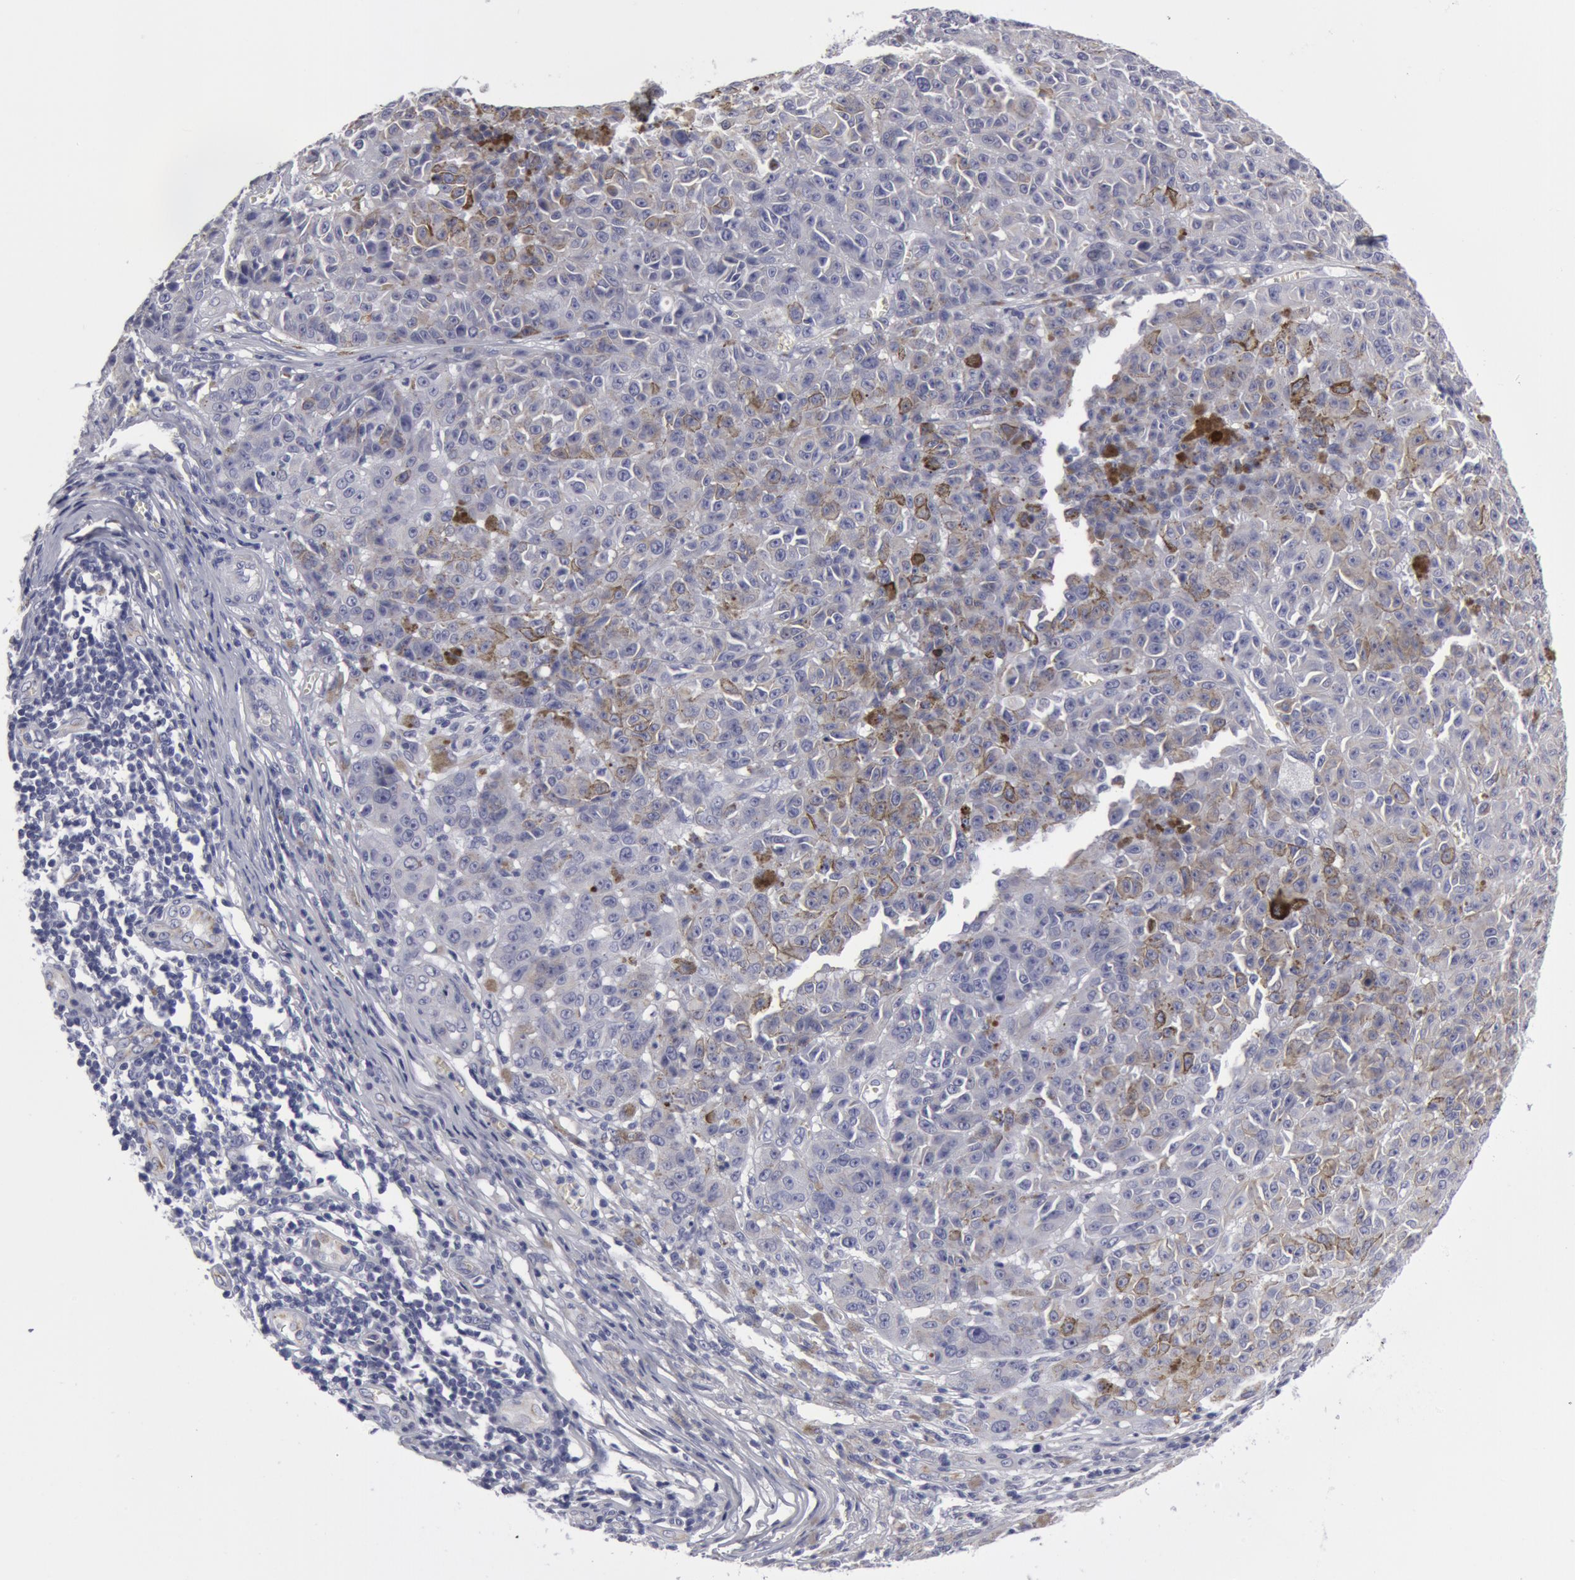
{"staining": {"intensity": "negative", "quantity": "none", "location": "none"}, "tissue": "melanoma", "cell_type": "Tumor cells", "image_type": "cancer", "snomed": [{"axis": "morphology", "description": "Malignant melanoma, NOS"}, {"axis": "topography", "description": "Skin"}], "caption": "Tumor cells are negative for protein expression in human melanoma.", "gene": "SMC1B", "patient": {"sex": "male", "age": 64}}